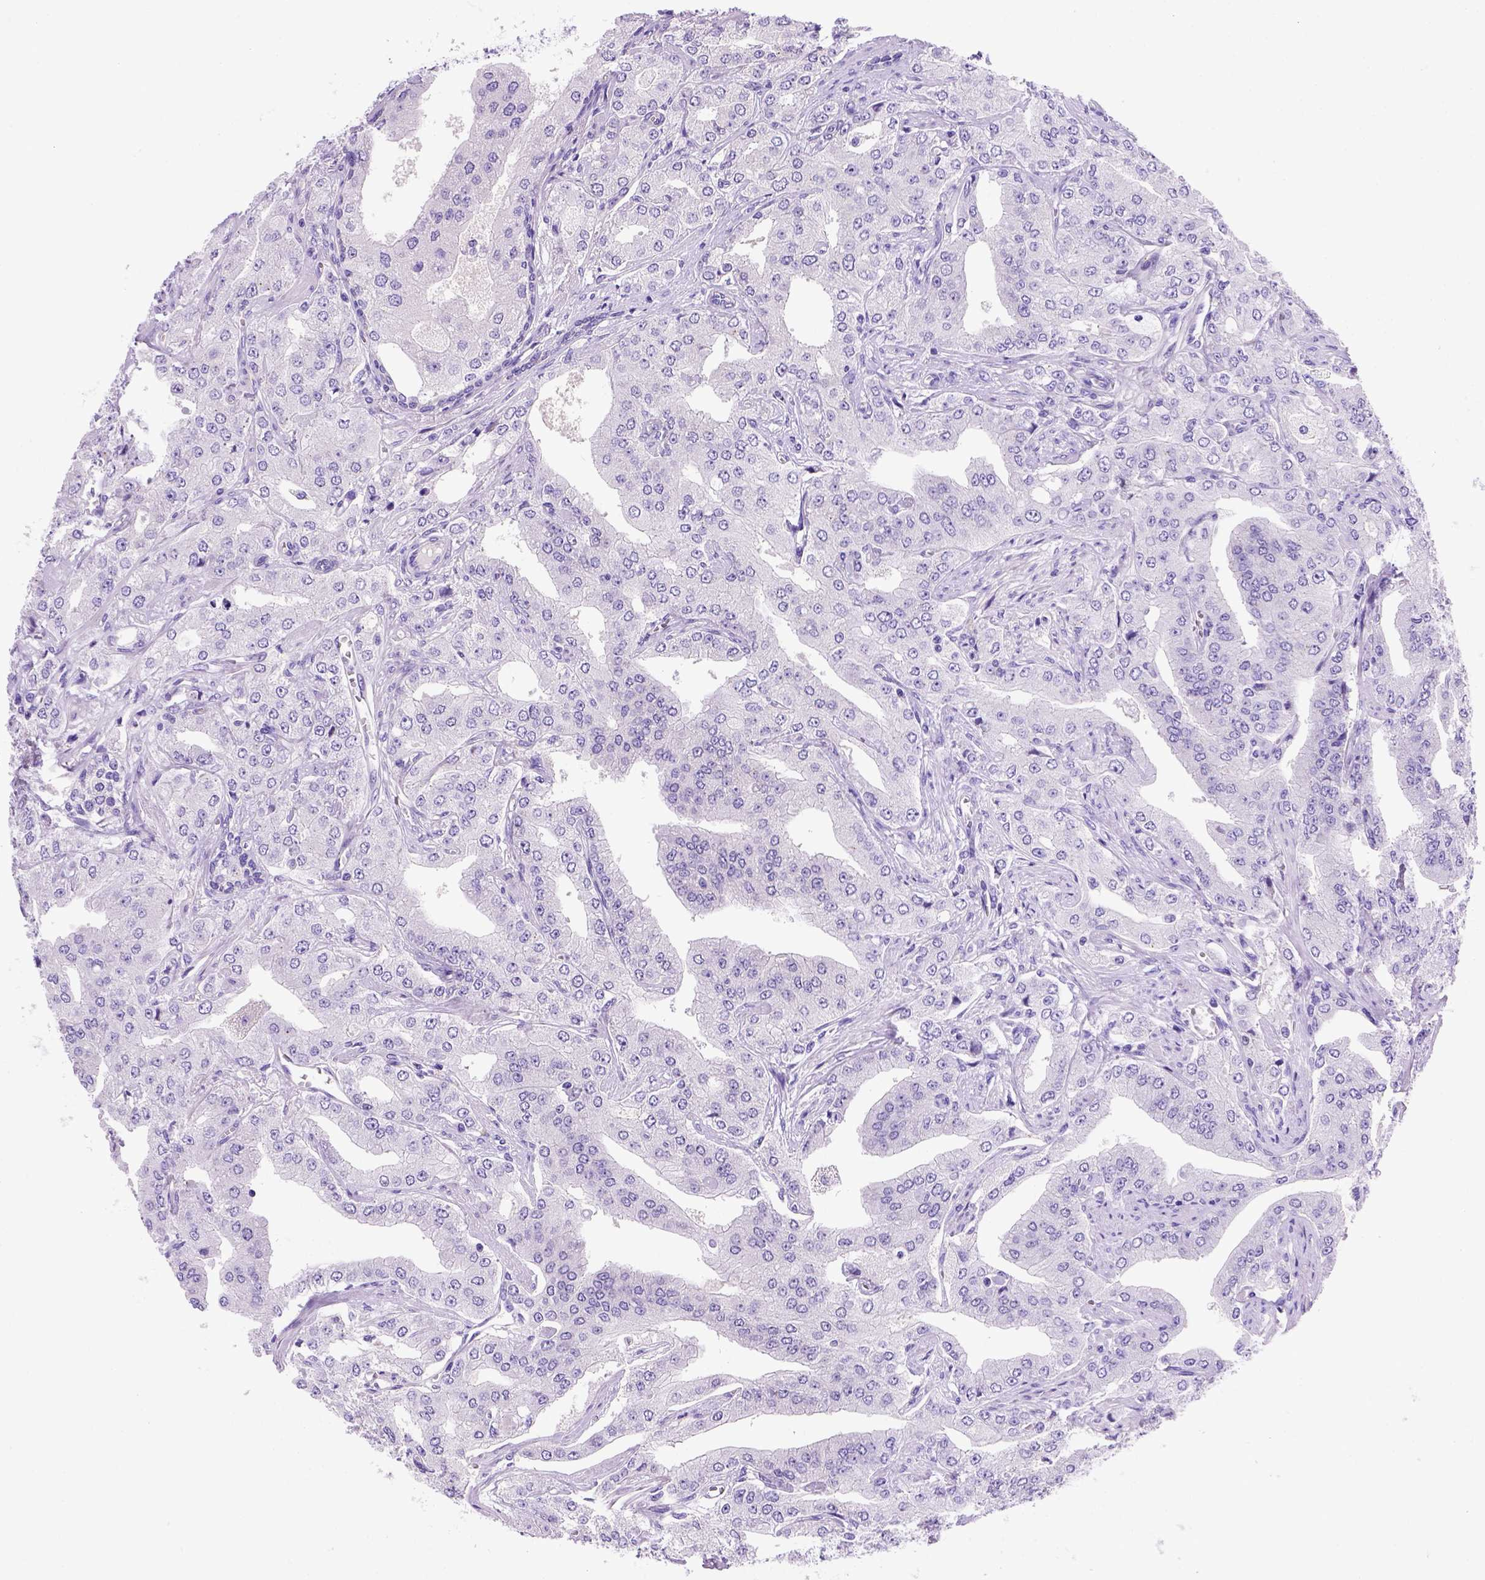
{"staining": {"intensity": "negative", "quantity": "none", "location": "none"}, "tissue": "prostate cancer", "cell_type": "Tumor cells", "image_type": "cancer", "snomed": [{"axis": "morphology", "description": "Adenocarcinoma, Low grade"}, {"axis": "topography", "description": "Prostate"}], "caption": "This is an IHC micrograph of prostate adenocarcinoma (low-grade). There is no expression in tumor cells.", "gene": "FOXI1", "patient": {"sex": "male", "age": 60}}